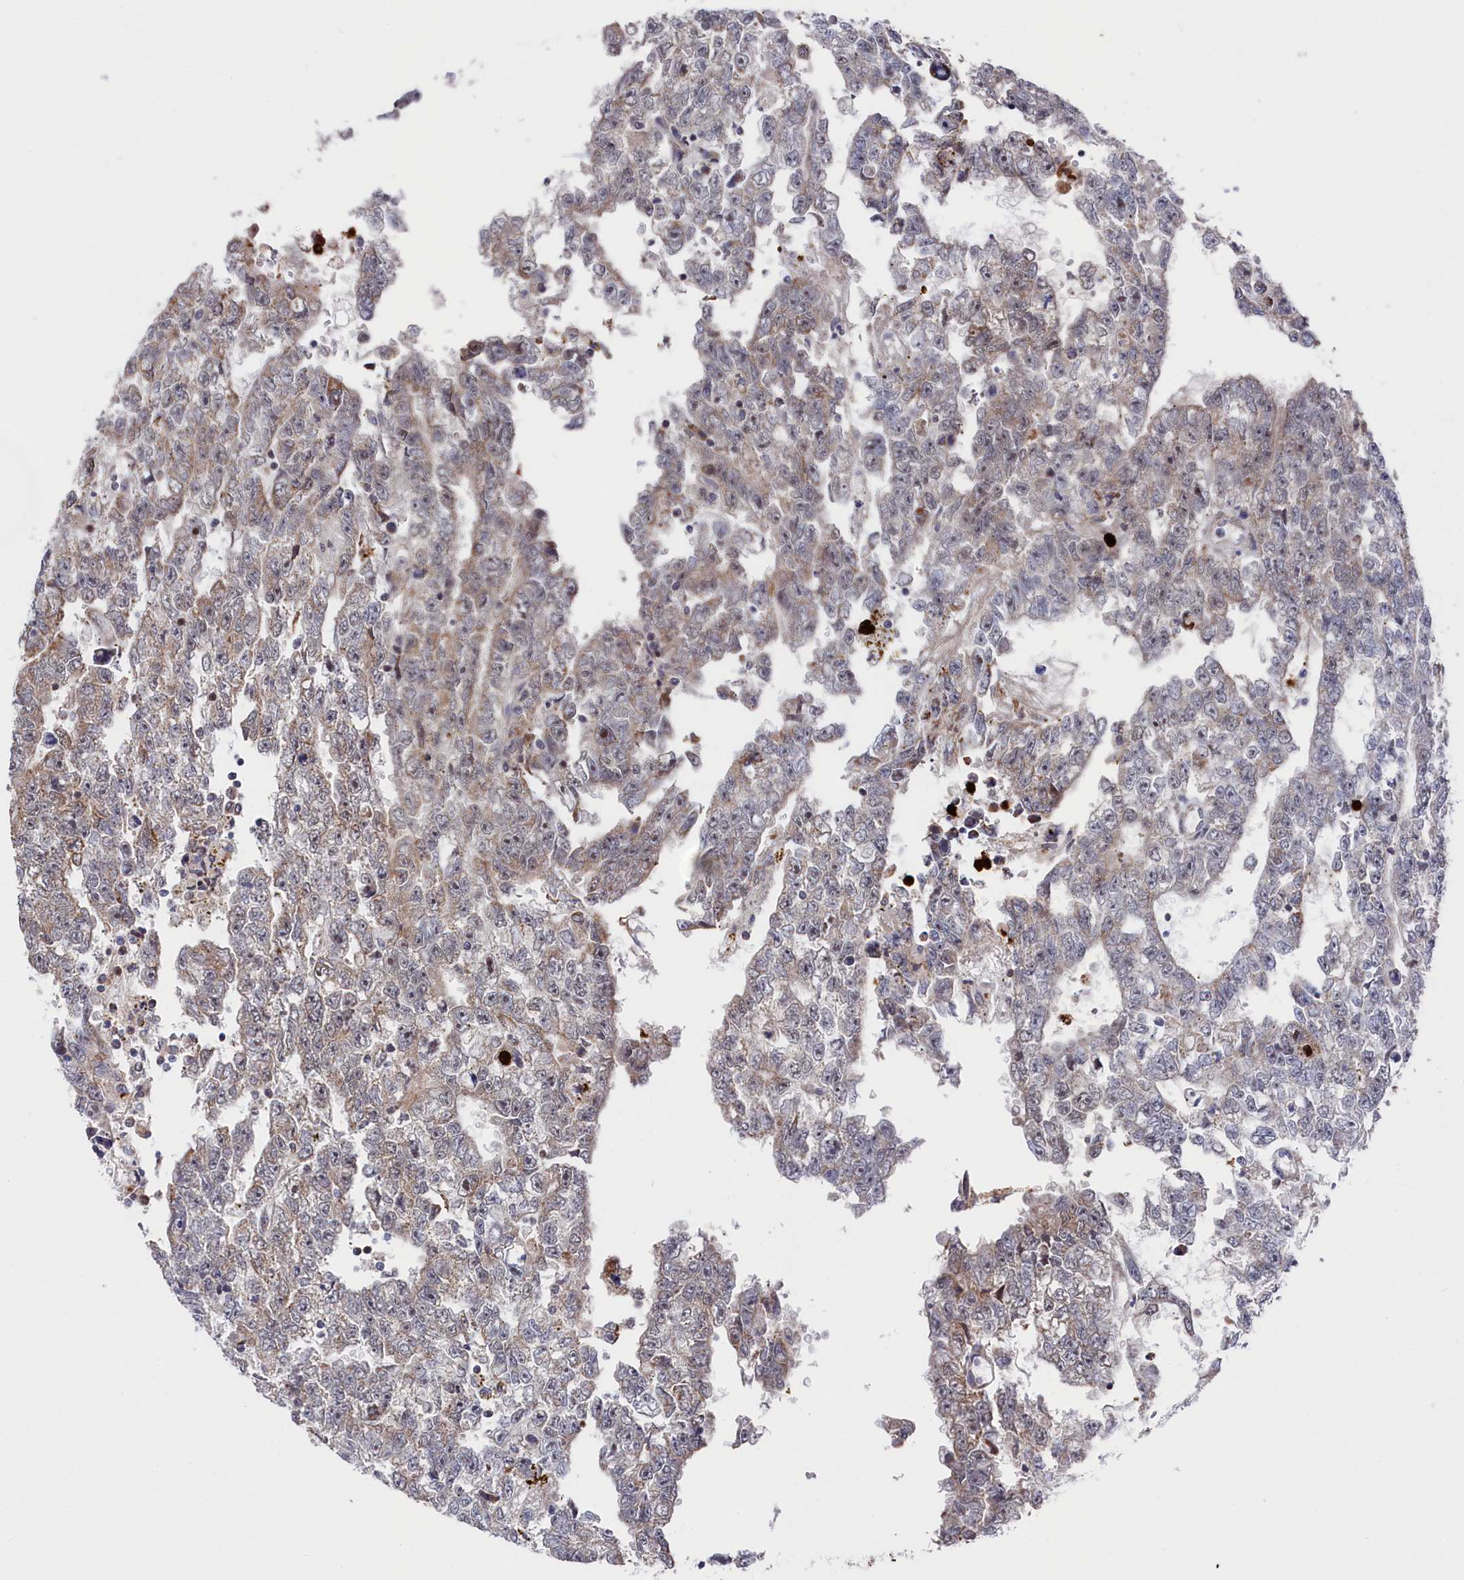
{"staining": {"intensity": "moderate", "quantity": "25%-75%", "location": "cytoplasmic/membranous"}, "tissue": "testis cancer", "cell_type": "Tumor cells", "image_type": "cancer", "snomed": [{"axis": "morphology", "description": "Carcinoma, Embryonal, NOS"}, {"axis": "topography", "description": "Testis"}], "caption": "Immunohistochemistry histopathology image of neoplastic tissue: human embryonal carcinoma (testis) stained using immunohistochemistry displays medium levels of moderate protein expression localized specifically in the cytoplasmic/membranous of tumor cells, appearing as a cytoplasmic/membranous brown color.", "gene": "CHCHD1", "patient": {"sex": "male", "age": 25}}